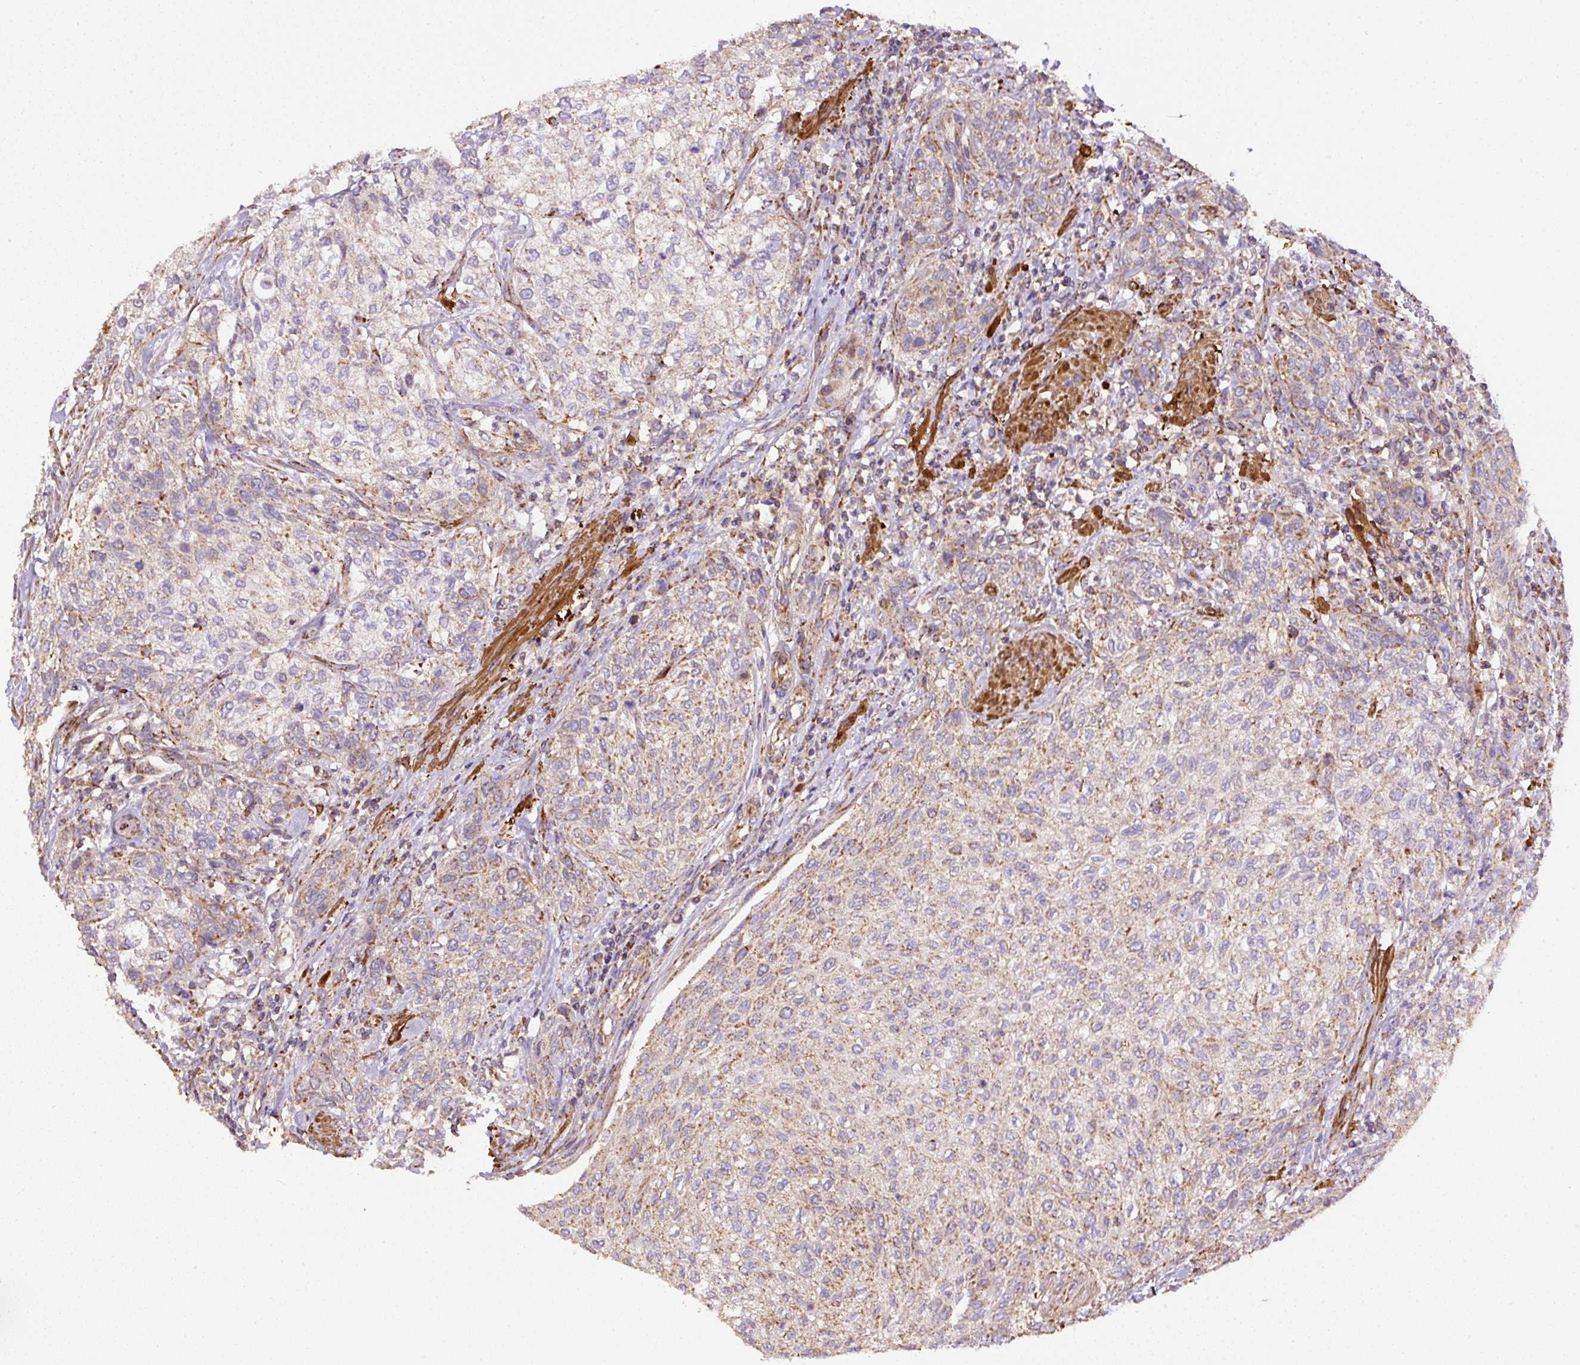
{"staining": {"intensity": "moderate", "quantity": "25%-75%", "location": "cytoplasmic/membranous"}, "tissue": "urothelial cancer", "cell_type": "Tumor cells", "image_type": "cancer", "snomed": [{"axis": "morphology", "description": "Urothelial carcinoma, High grade"}, {"axis": "topography", "description": "Urinary bladder"}], "caption": "Protein staining shows moderate cytoplasmic/membranous expression in about 25%-75% of tumor cells in urothelial cancer. The staining is performed using DAB brown chromogen to label protein expression. The nuclei are counter-stained blue using hematoxylin.", "gene": "NDUFAF2", "patient": {"sex": "male", "age": 35}}